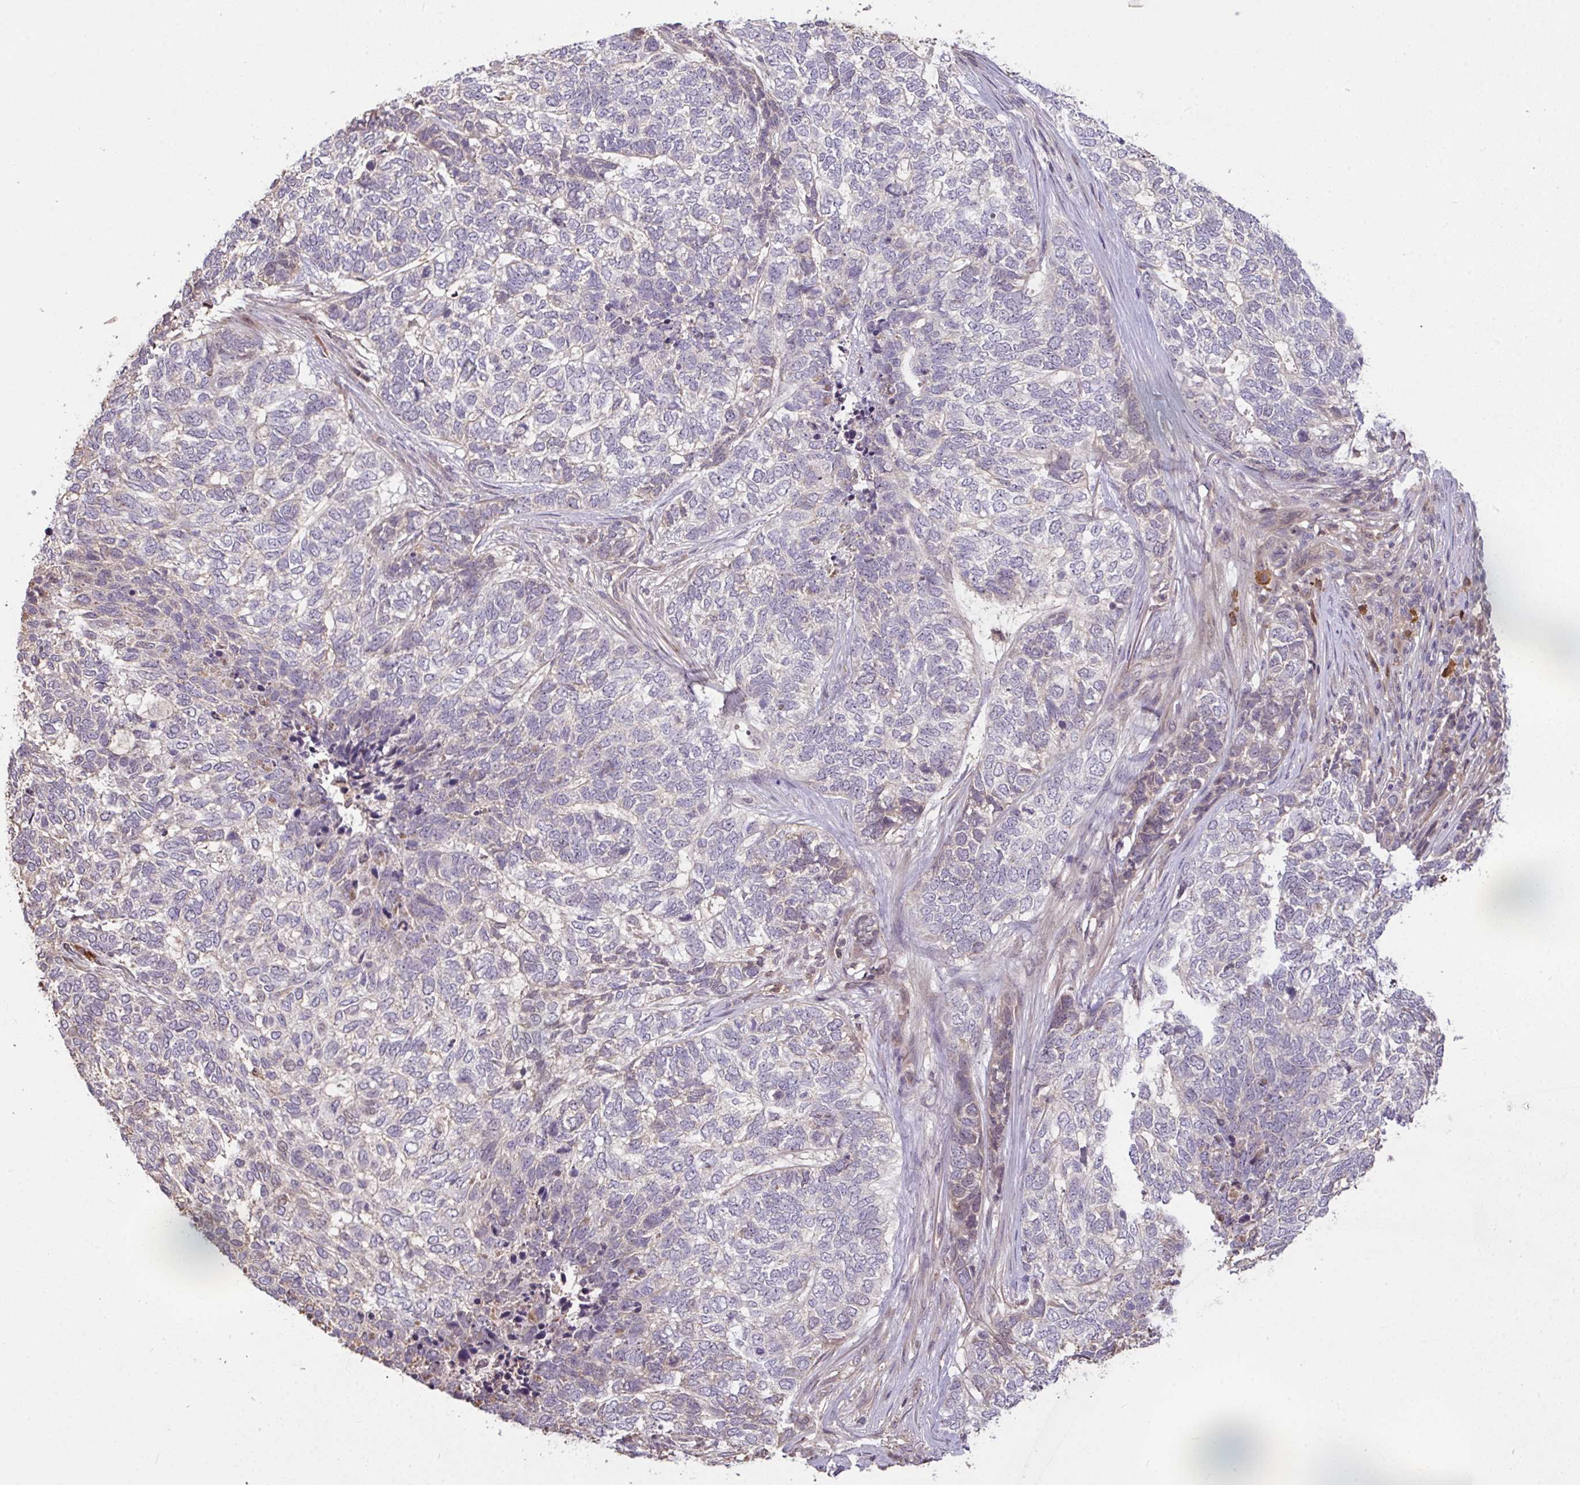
{"staining": {"intensity": "negative", "quantity": "none", "location": "none"}, "tissue": "skin cancer", "cell_type": "Tumor cells", "image_type": "cancer", "snomed": [{"axis": "morphology", "description": "Basal cell carcinoma"}, {"axis": "topography", "description": "Skin"}], "caption": "This micrograph is of skin basal cell carcinoma stained with IHC to label a protein in brown with the nuclei are counter-stained blue. There is no staining in tumor cells.", "gene": "FCER1A", "patient": {"sex": "female", "age": 65}}